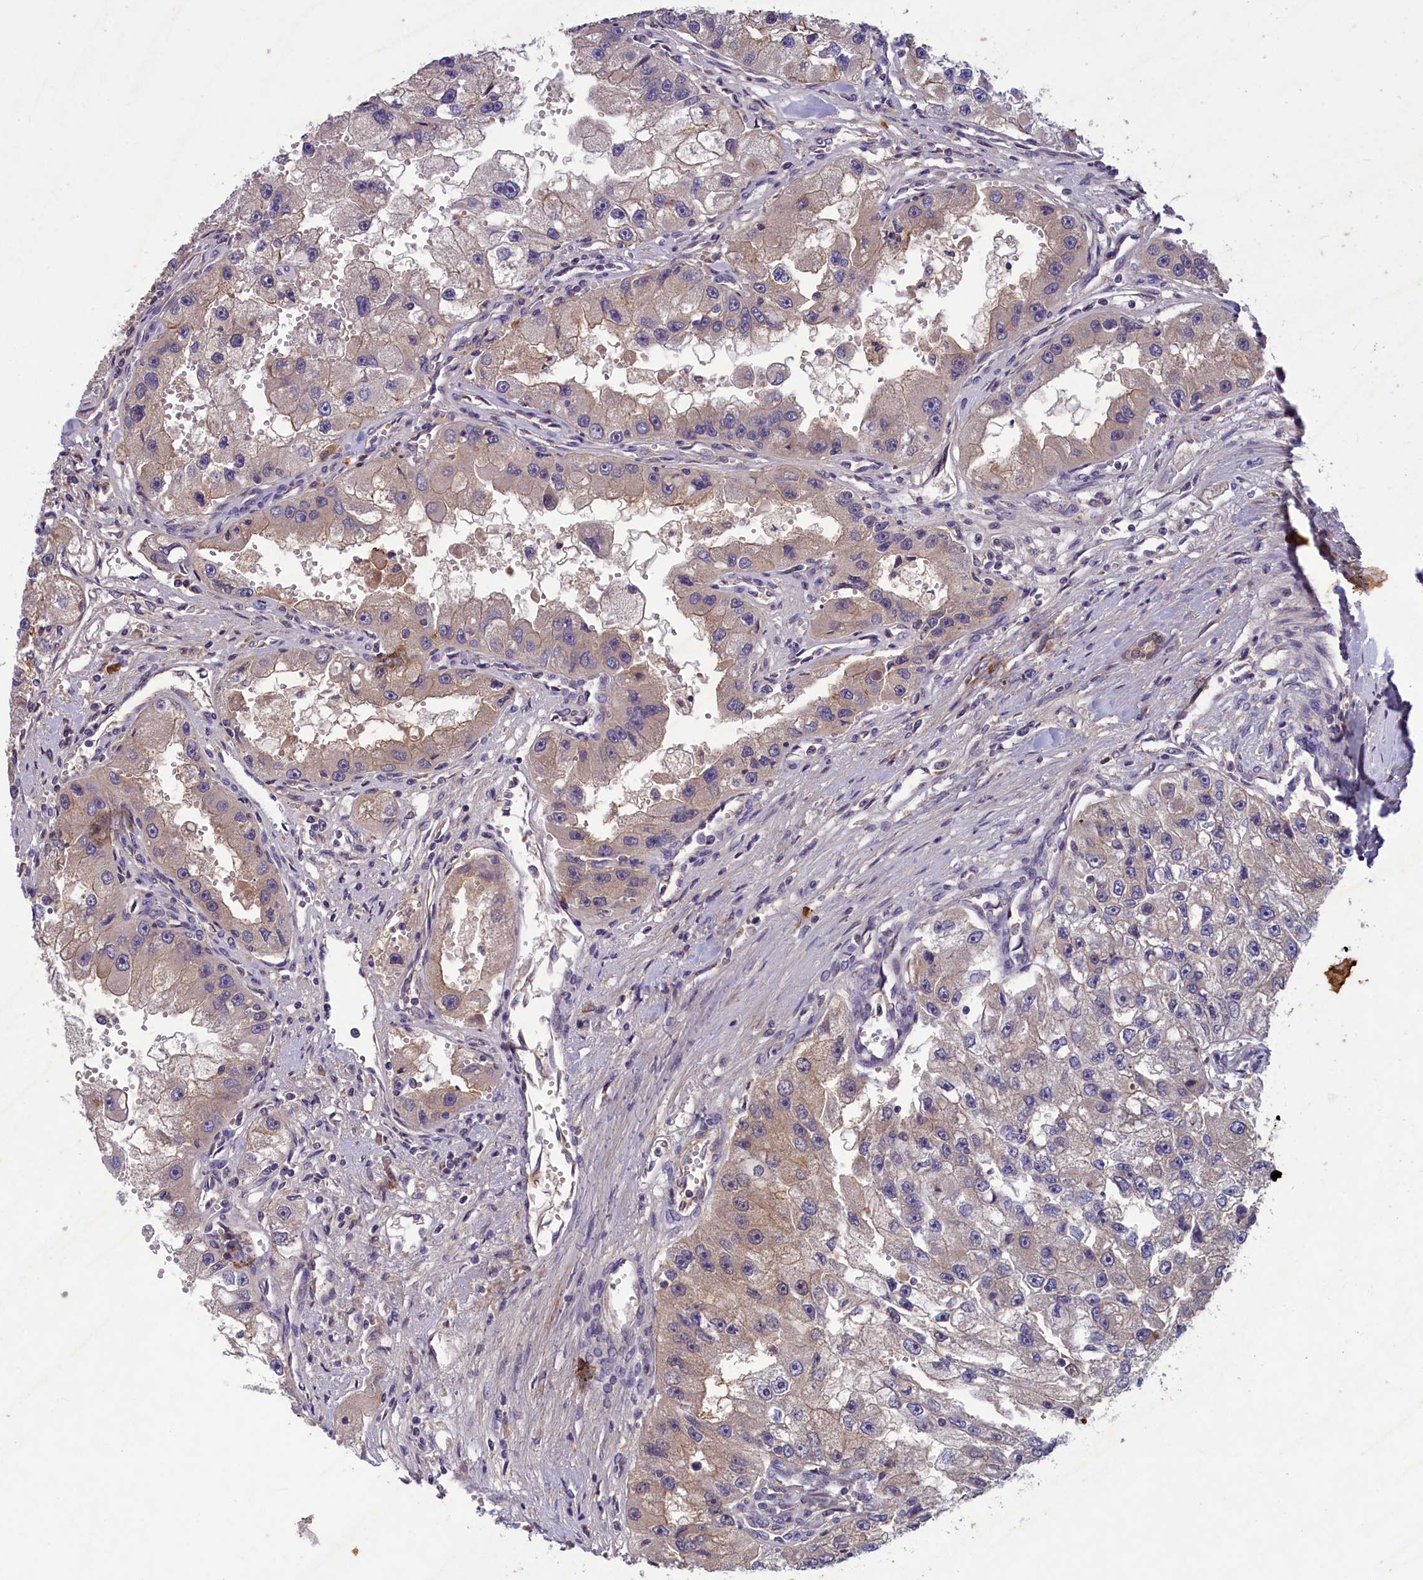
{"staining": {"intensity": "weak", "quantity": "25%-75%", "location": "cytoplasmic/membranous"}, "tissue": "renal cancer", "cell_type": "Tumor cells", "image_type": "cancer", "snomed": [{"axis": "morphology", "description": "Adenocarcinoma, NOS"}, {"axis": "topography", "description": "Kidney"}], "caption": "About 25%-75% of tumor cells in human renal cancer reveal weak cytoplasmic/membranous protein positivity as visualized by brown immunohistochemical staining.", "gene": "NUBP1", "patient": {"sex": "male", "age": 63}}